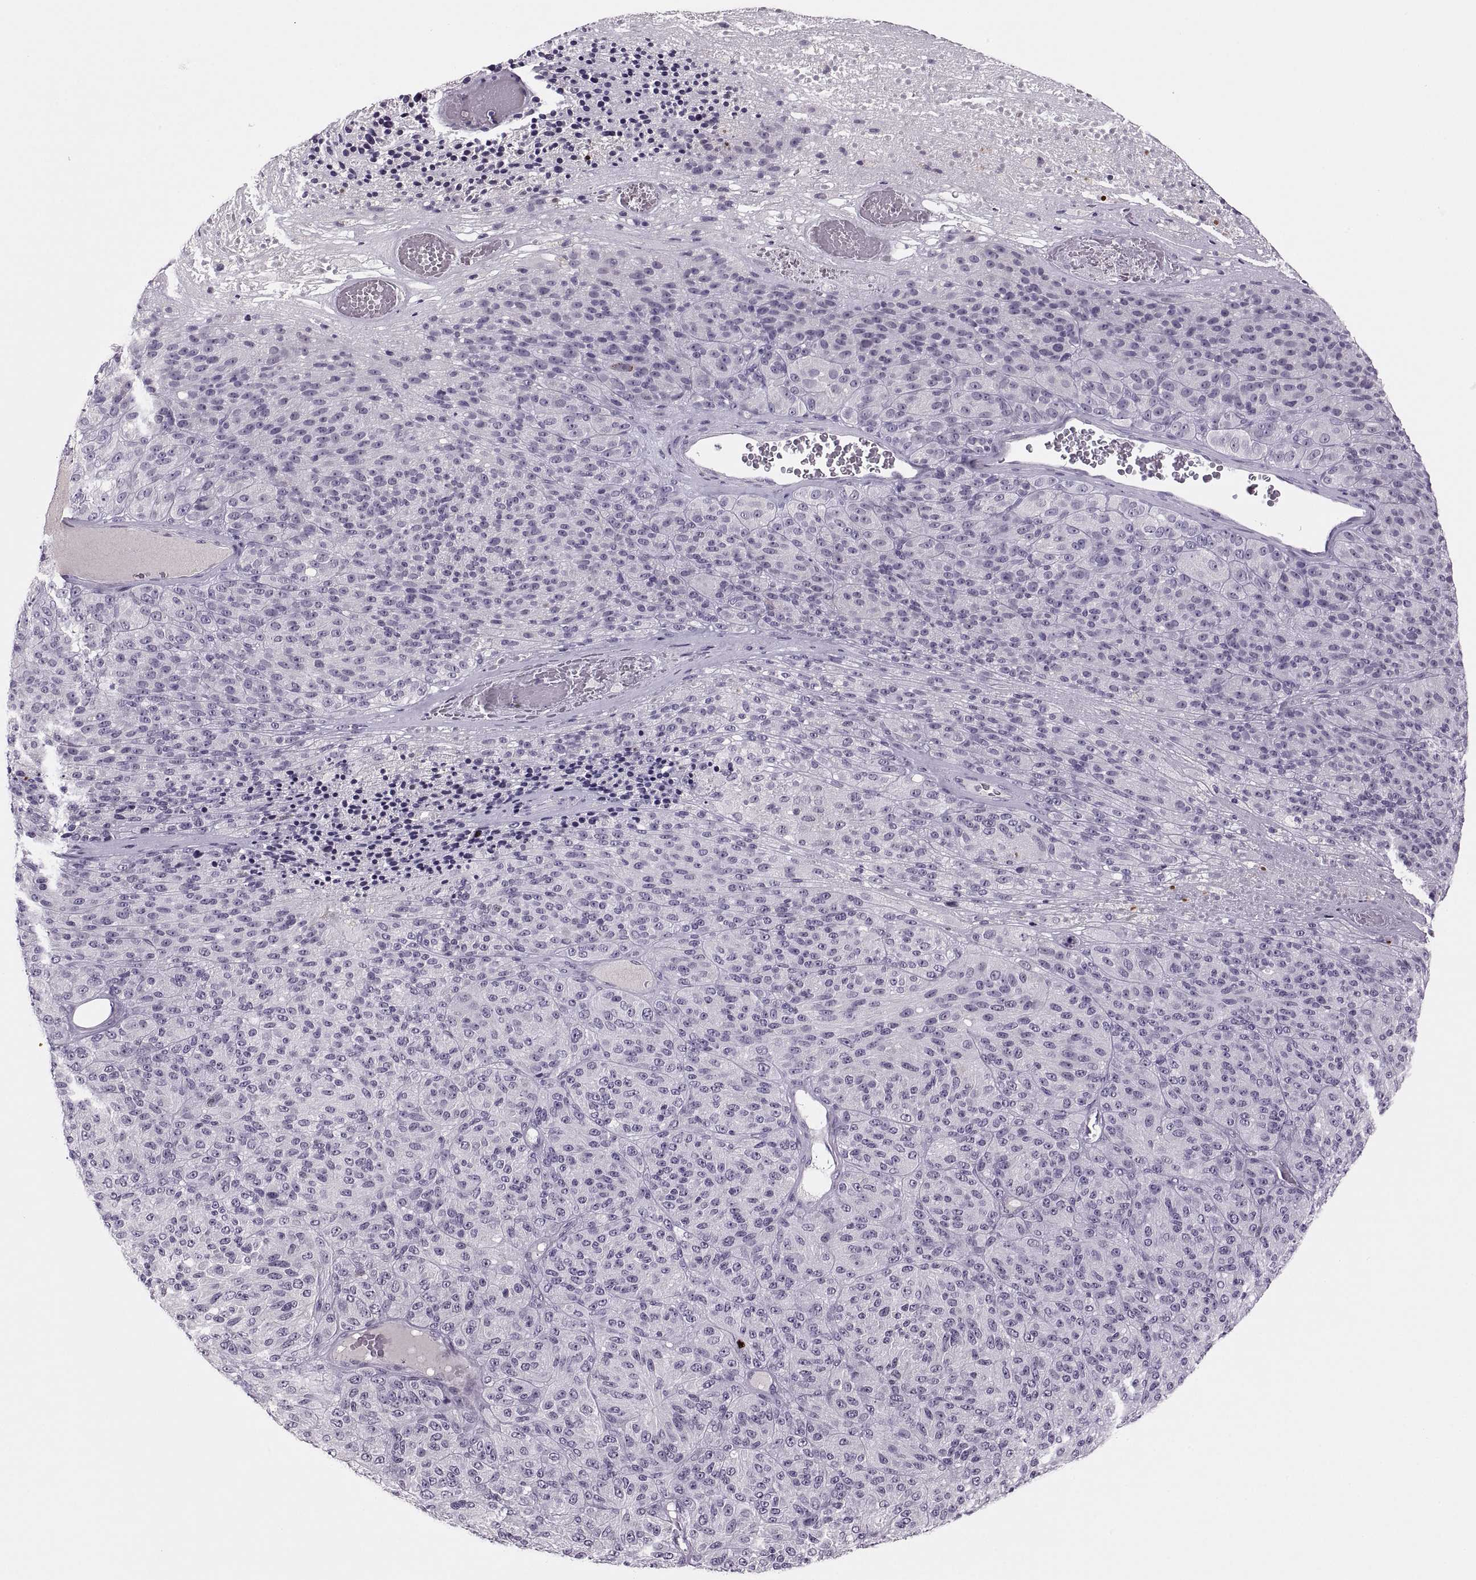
{"staining": {"intensity": "negative", "quantity": "none", "location": "none"}, "tissue": "melanoma", "cell_type": "Tumor cells", "image_type": "cancer", "snomed": [{"axis": "morphology", "description": "Malignant melanoma, Metastatic site"}, {"axis": "topography", "description": "Brain"}], "caption": "This is an immunohistochemistry photomicrograph of malignant melanoma (metastatic site). There is no staining in tumor cells.", "gene": "CHCT1", "patient": {"sex": "female", "age": 56}}